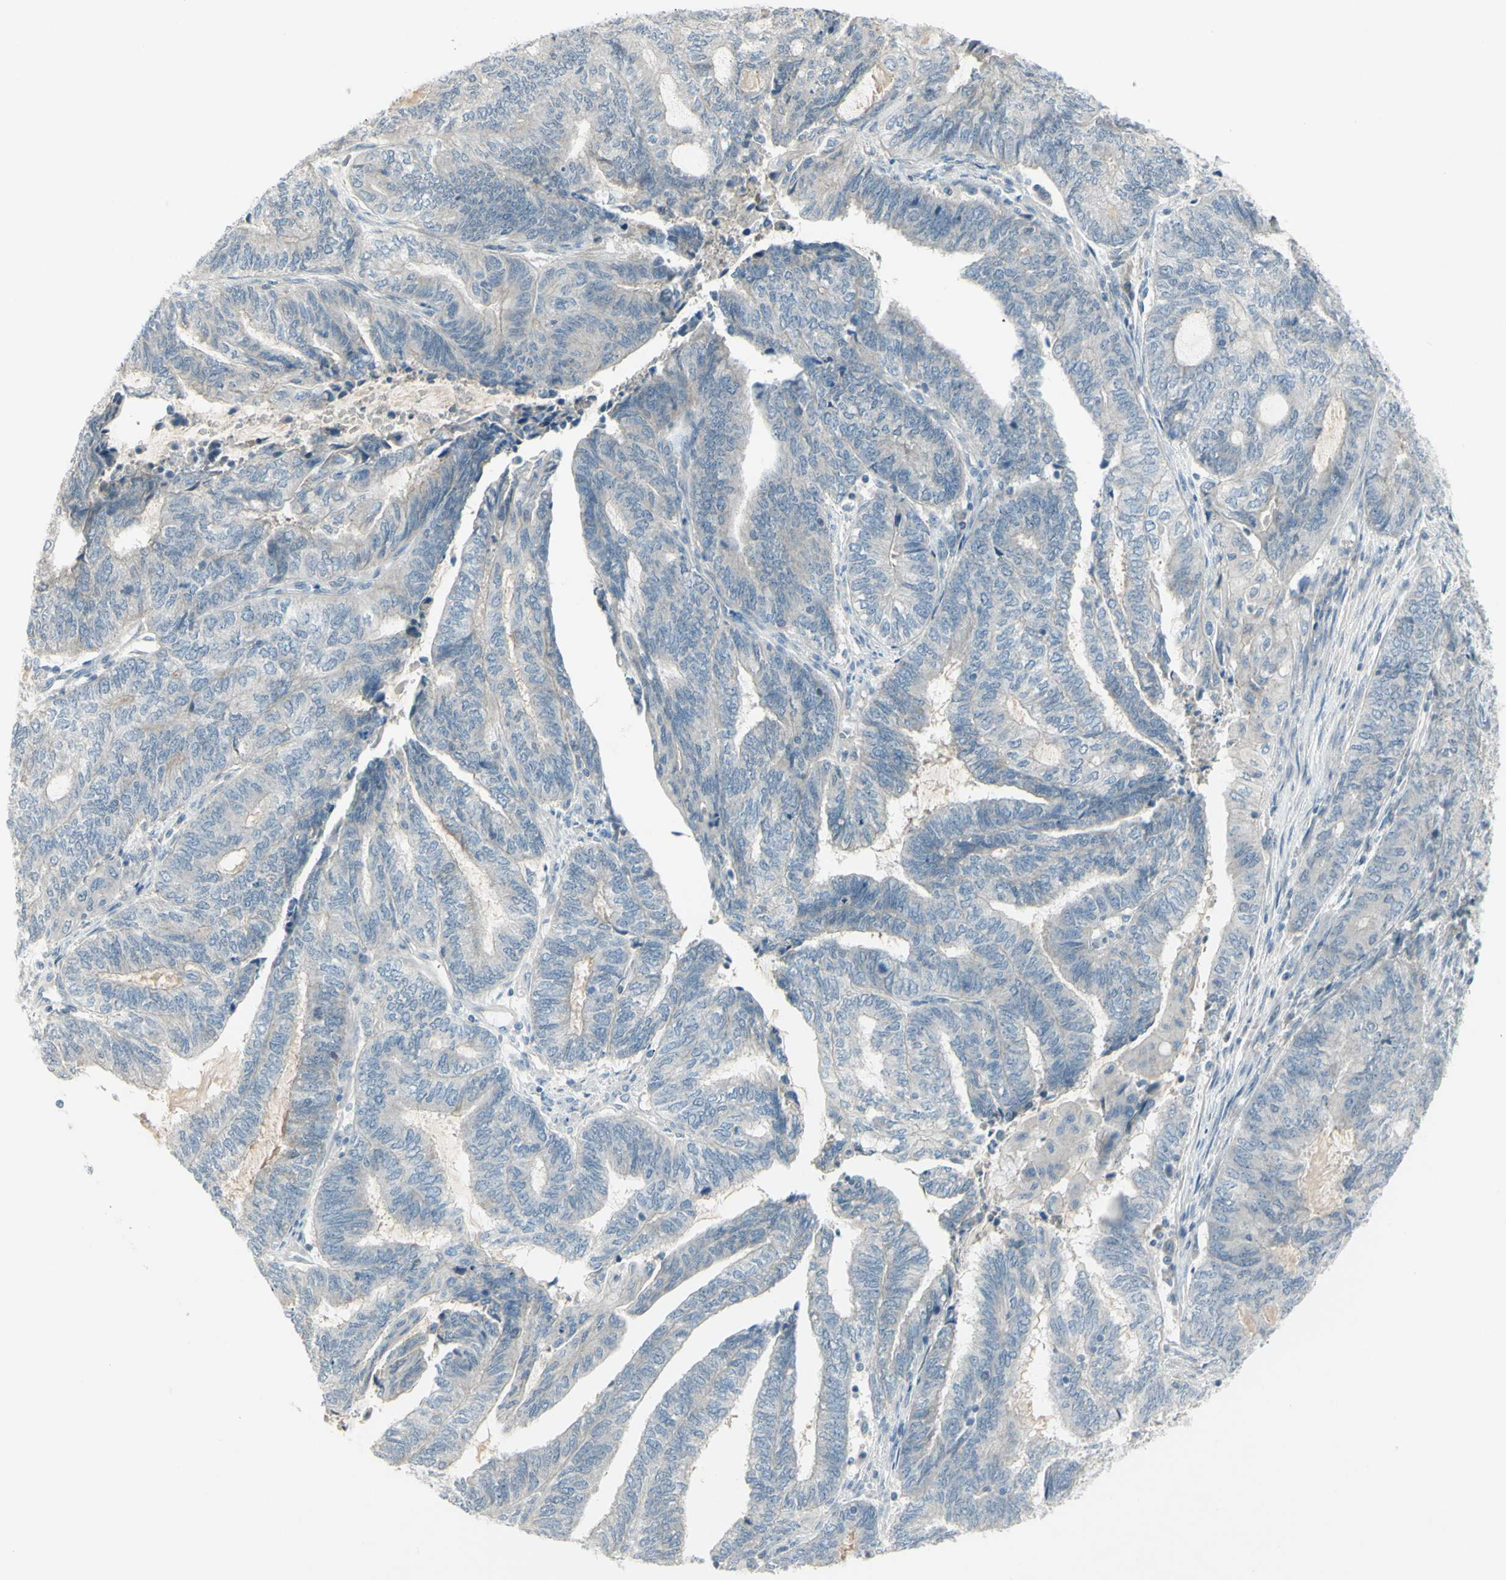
{"staining": {"intensity": "negative", "quantity": "none", "location": "none"}, "tissue": "endometrial cancer", "cell_type": "Tumor cells", "image_type": "cancer", "snomed": [{"axis": "morphology", "description": "Adenocarcinoma, NOS"}, {"axis": "topography", "description": "Uterus"}, {"axis": "topography", "description": "Endometrium"}], "caption": "Immunohistochemistry image of human endometrial cancer (adenocarcinoma) stained for a protein (brown), which reveals no positivity in tumor cells. Brightfield microscopy of immunohistochemistry (IHC) stained with DAB (3,3'-diaminobenzidine) (brown) and hematoxylin (blue), captured at high magnification.", "gene": "SH3GL2", "patient": {"sex": "female", "age": 70}}